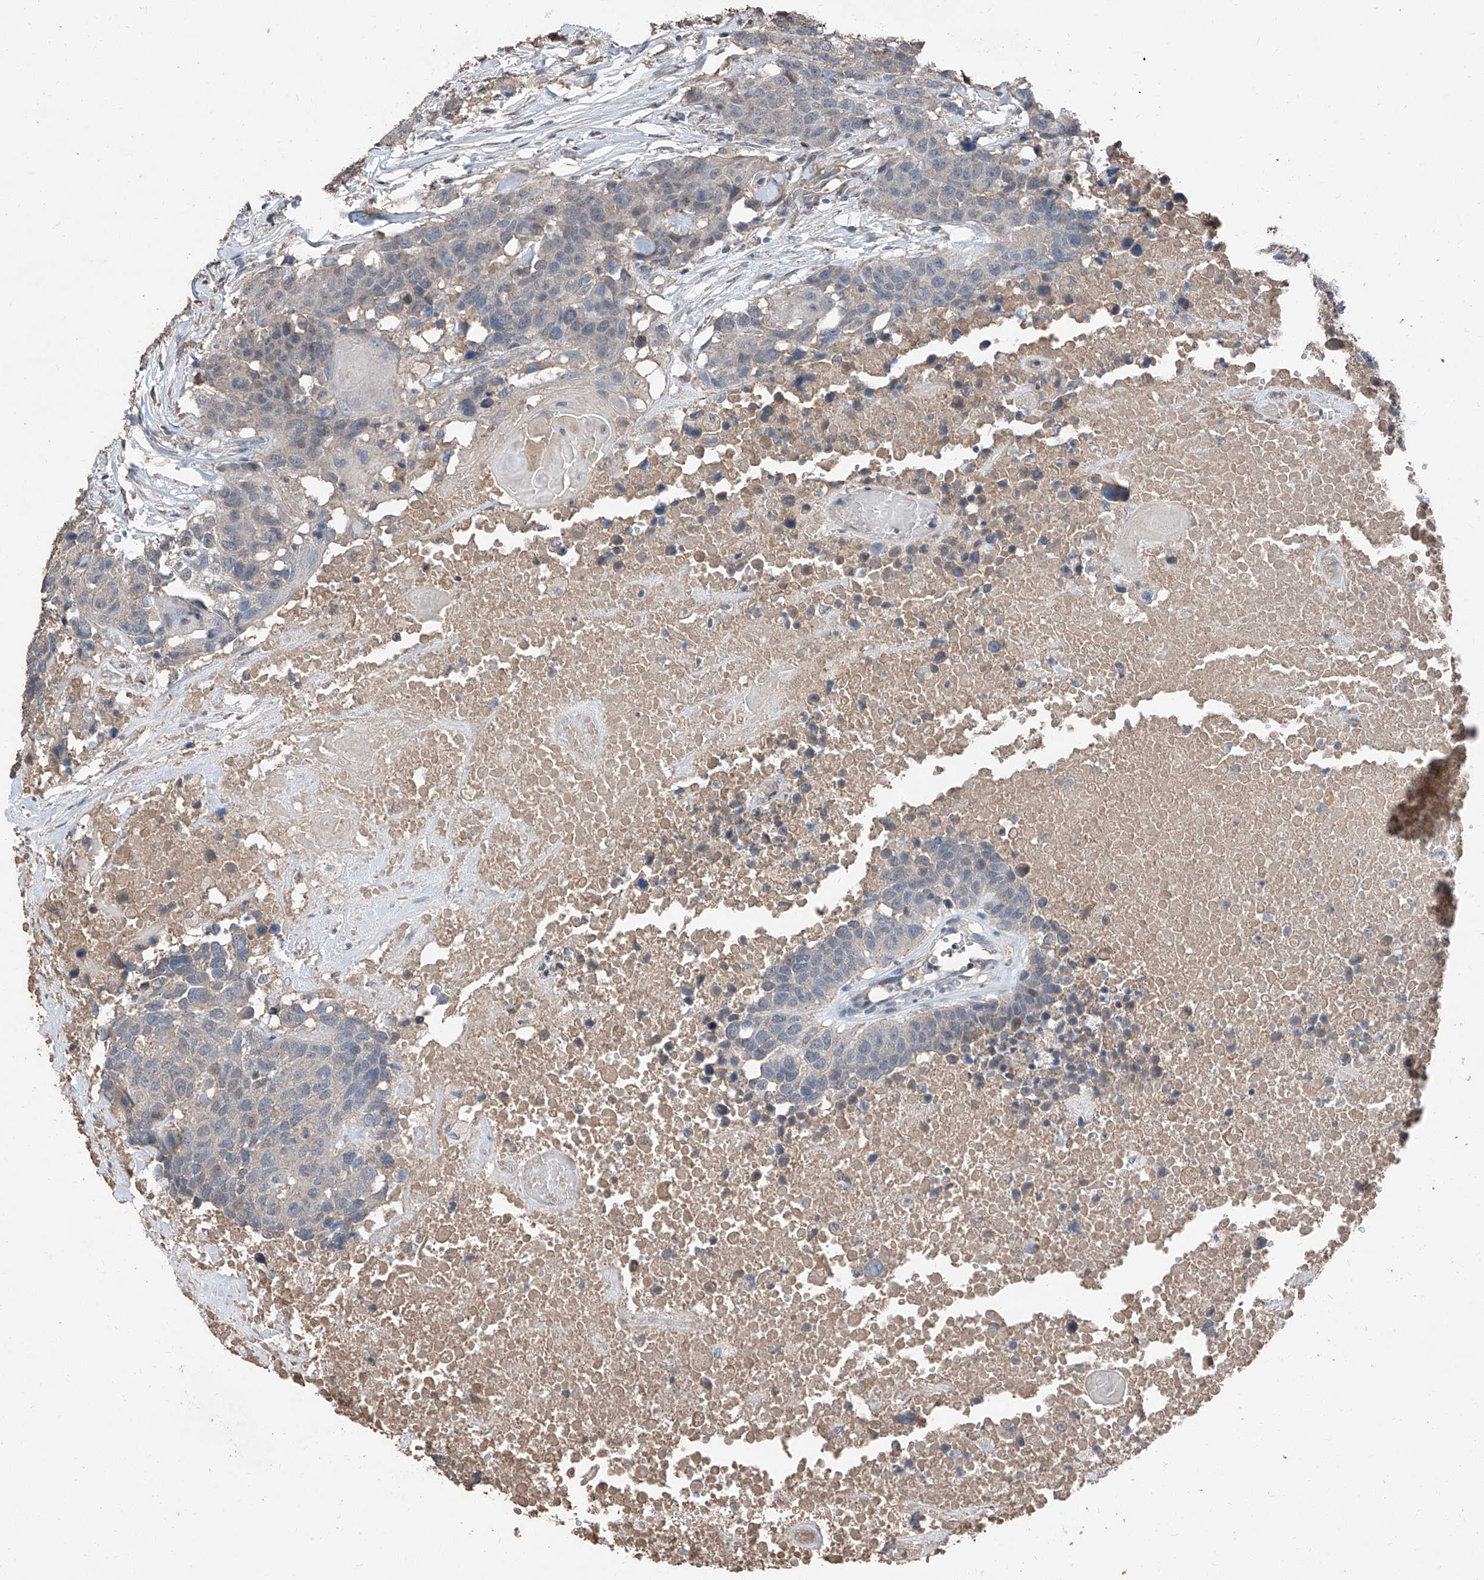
{"staining": {"intensity": "negative", "quantity": "none", "location": "none"}, "tissue": "head and neck cancer", "cell_type": "Tumor cells", "image_type": "cancer", "snomed": [{"axis": "morphology", "description": "Squamous cell carcinoma, NOS"}, {"axis": "topography", "description": "Head-Neck"}], "caption": "High power microscopy image of an immunohistochemistry photomicrograph of head and neck cancer (squamous cell carcinoma), revealing no significant expression in tumor cells.", "gene": "MAMLD1", "patient": {"sex": "male", "age": 66}}